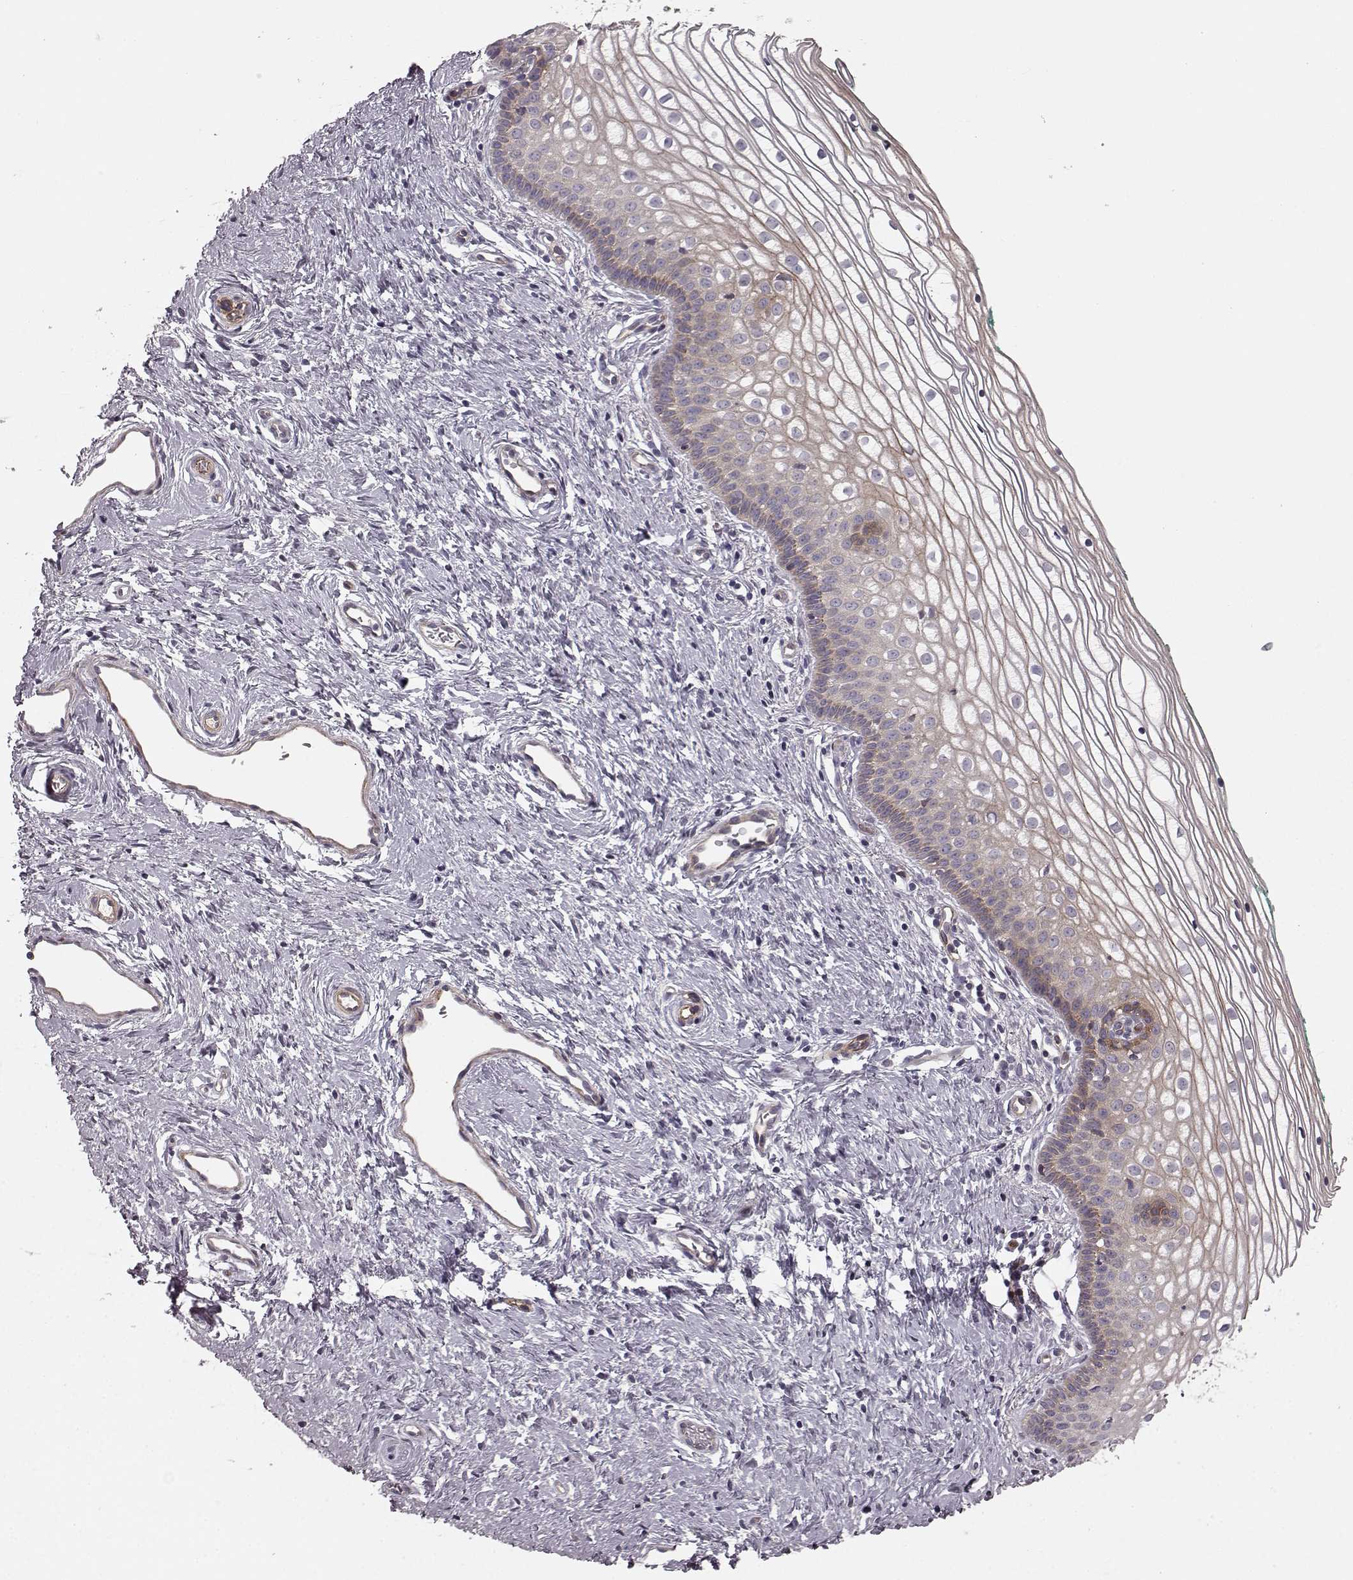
{"staining": {"intensity": "weak", "quantity": "<25%", "location": "cytoplasmic/membranous"}, "tissue": "vagina", "cell_type": "Squamous epithelial cells", "image_type": "normal", "snomed": [{"axis": "morphology", "description": "Normal tissue, NOS"}, {"axis": "topography", "description": "Vagina"}], "caption": "IHC of unremarkable human vagina exhibits no expression in squamous epithelial cells. (Brightfield microscopy of DAB immunohistochemistry (IHC) at high magnification).", "gene": "SLC22A18", "patient": {"sex": "female", "age": 36}}